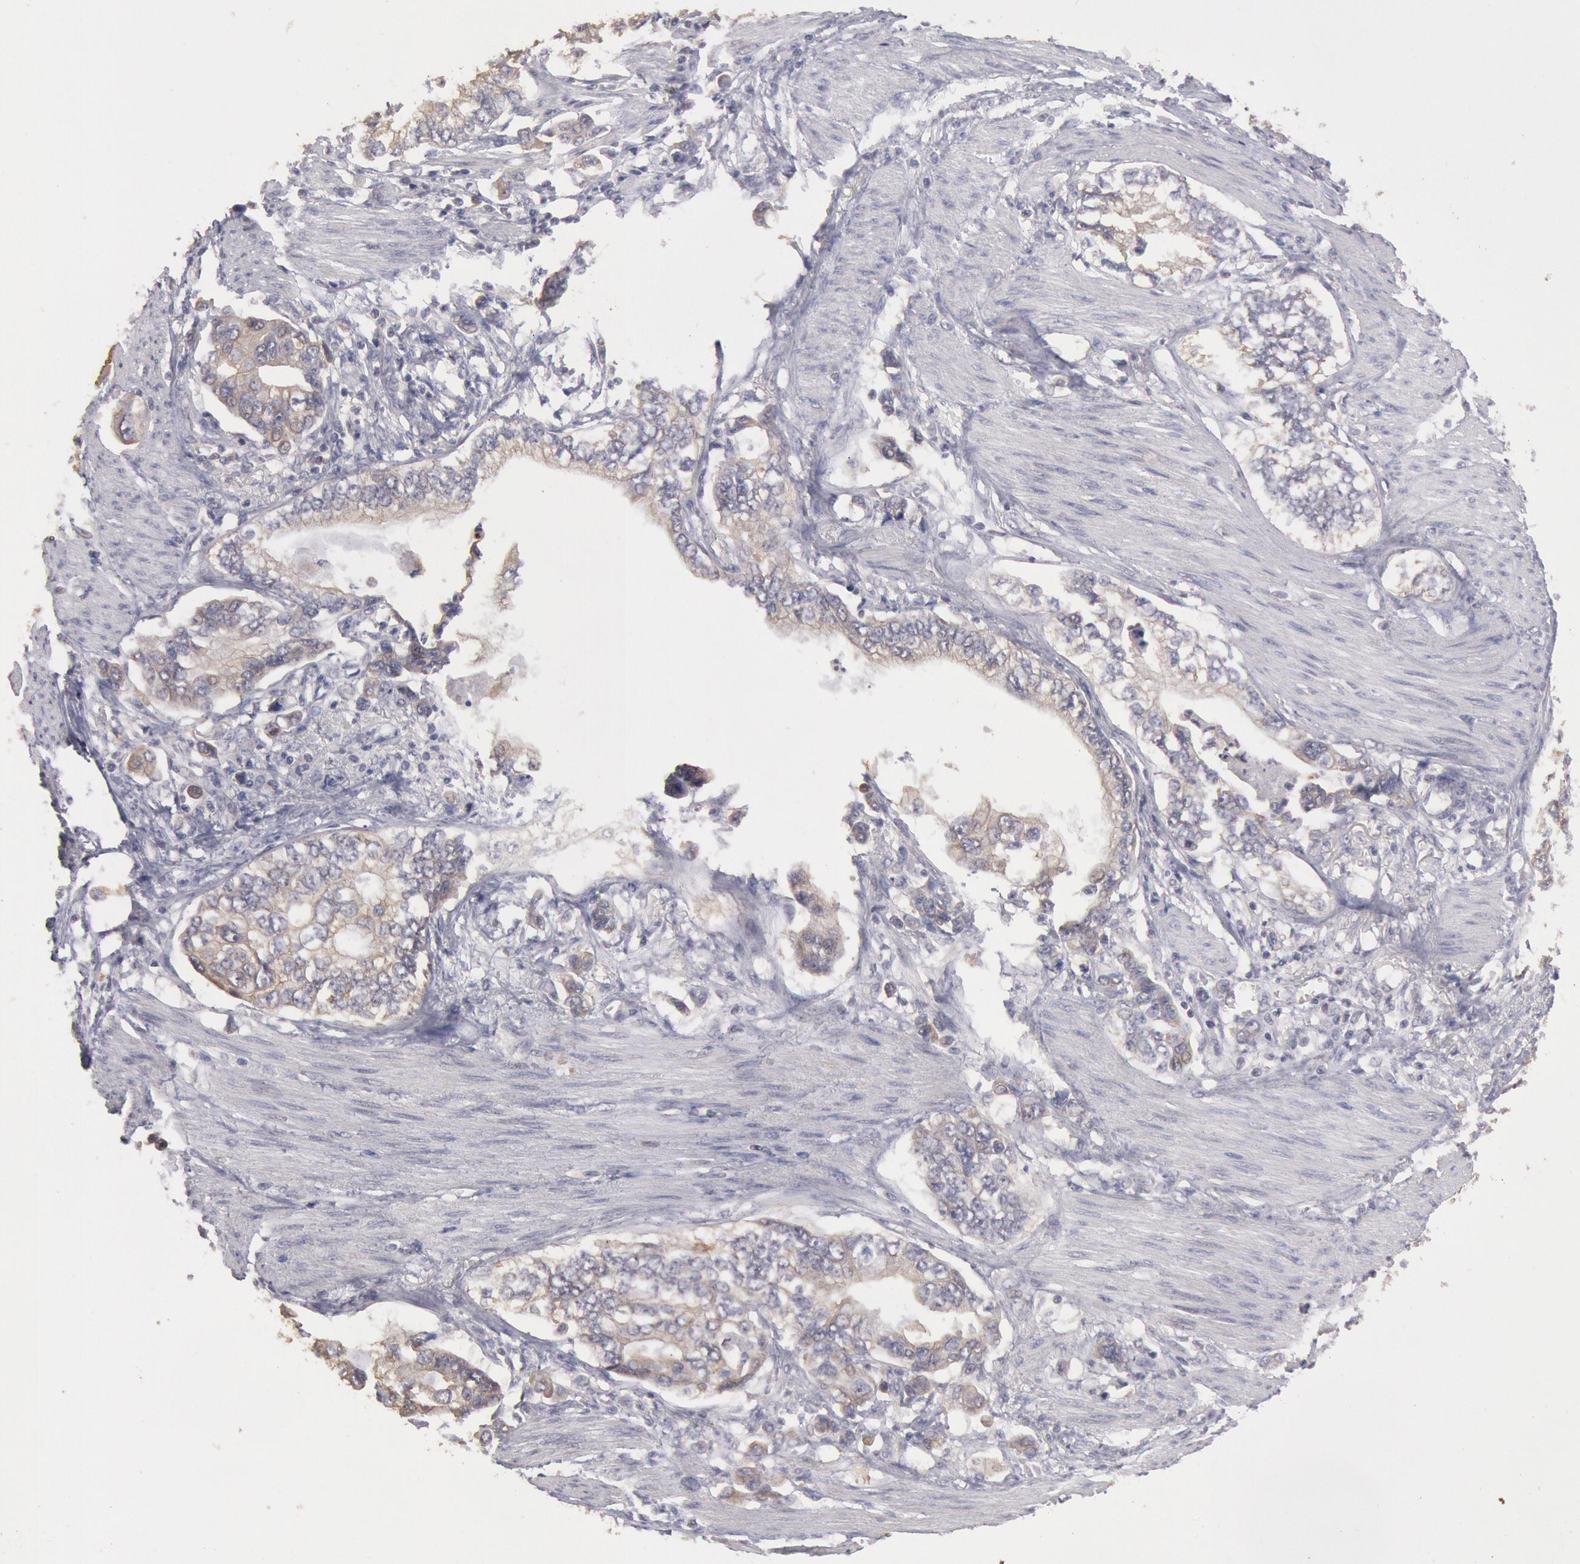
{"staining": {"intensity": "weak", "quantity": "25%-75%", "location": "cytoplasmic/membranous"}, "tissue": "stomach cancer", "cell_type": "Tumor cells", "image_type": "cancer", "snomed": [{"axis": "morphology", "description": "Adenocarcinoma, NOS"}, {"axis": "topography", "description": "Pancreas"}, {"axis": "topography", "description": "Stomach, upper"}], "caption": "A brown stain shows weak cytoplasmic/membranous staining of a protein in stomach cancer tumor cells. (DAB (3,3'-diaminobenzidine) = brown stain, brightfield microscopy at high magnification).", "gene": "ZFP36L1", "patient": {"sex": "male", "age": 77}}